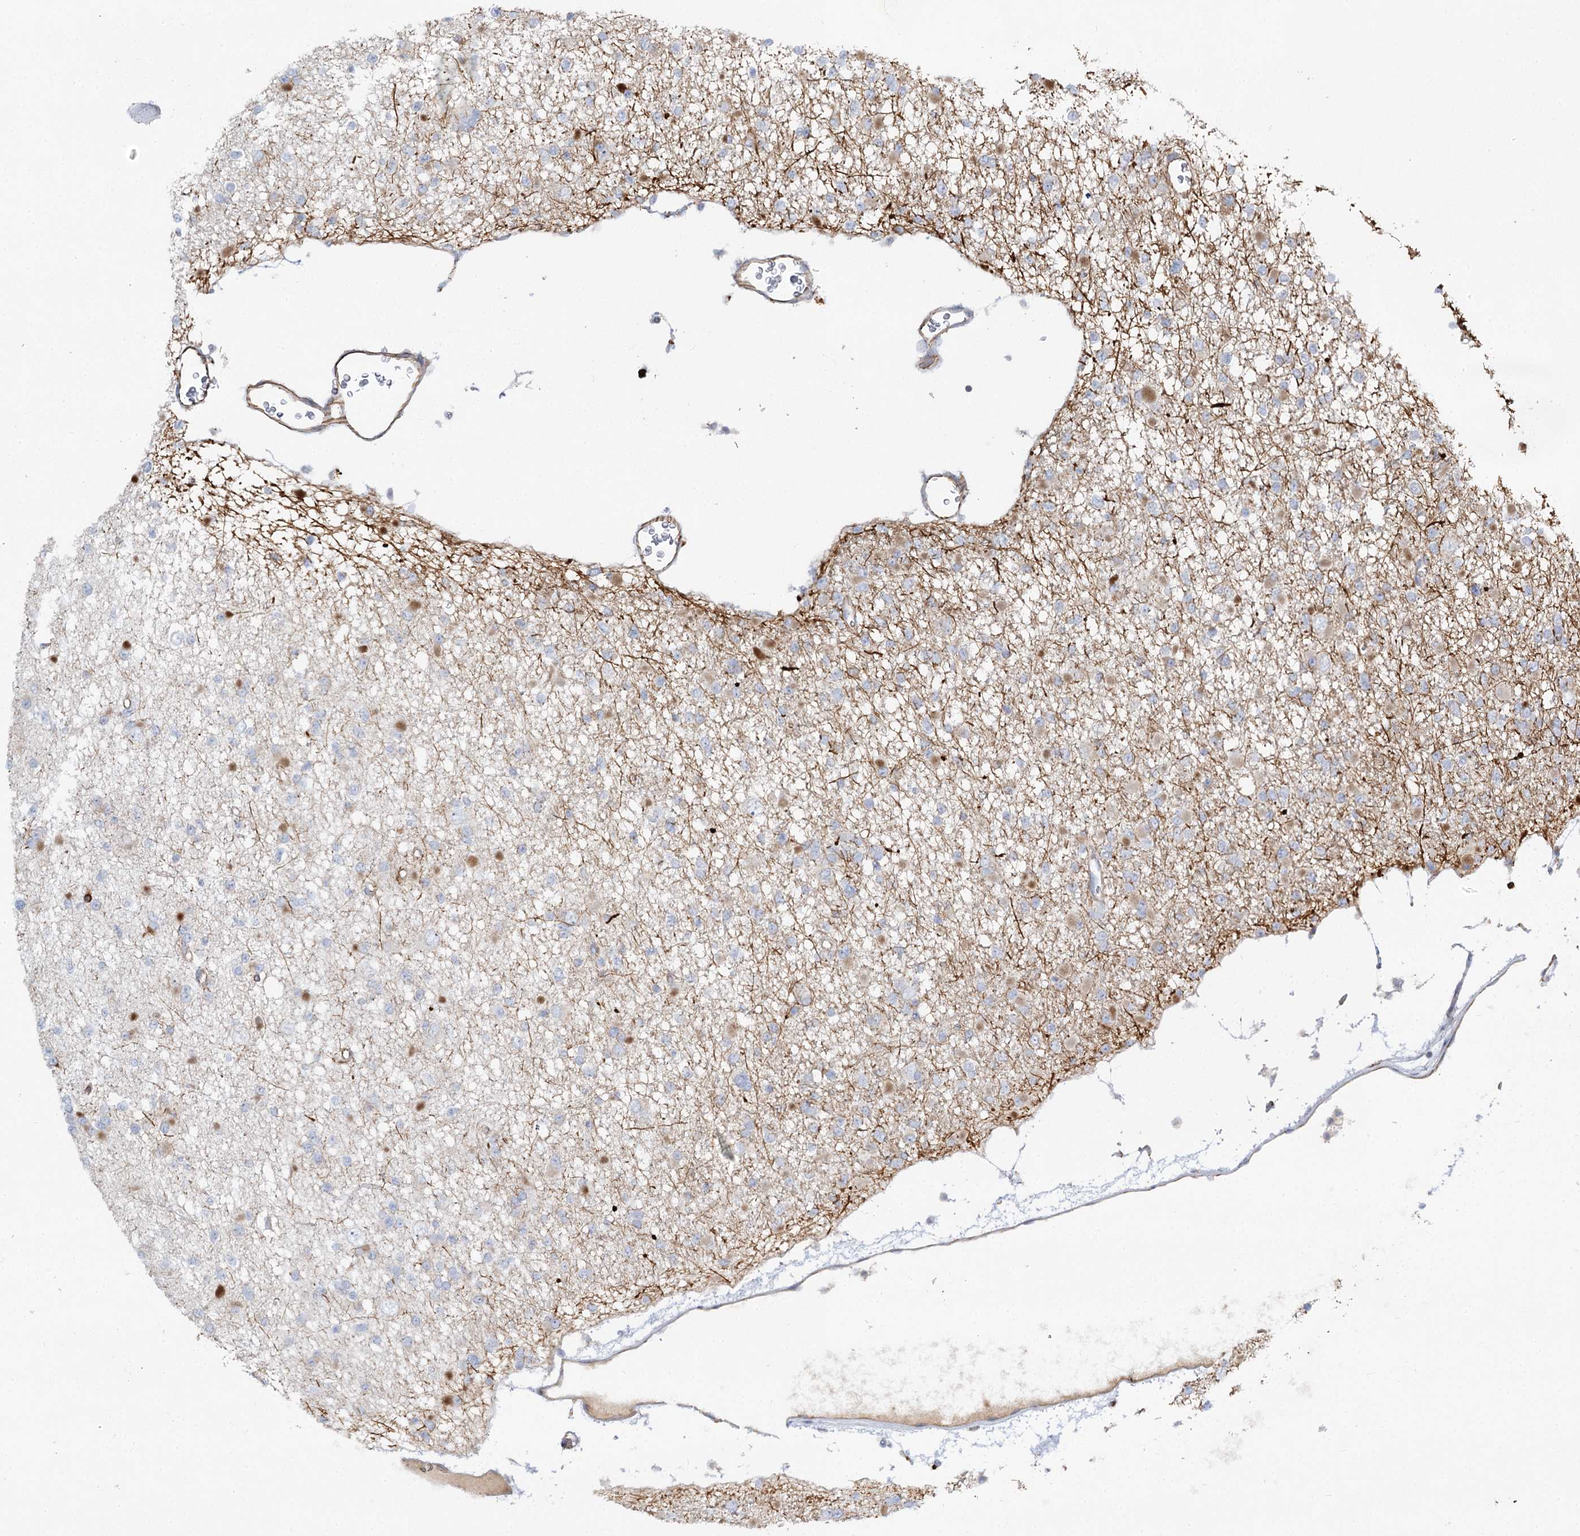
{"staining": {"intensity": "negative", "quantity": "none", "location": "none"}, "tissue": "glioma", "cell_type": "Tumor cells", "image_type": "cancer", "snomed": [{"axis": "morphology", "description": "Glioma, malignant, Low grade"}, {"axis": "topography", "description": "Brain"}], "caption": "Glioma was stained to show a protein in brown. There is no significant positivity in tumor cells.", "gene": "KIAA0825", "patient": {"sex": "female", "age": 22}}